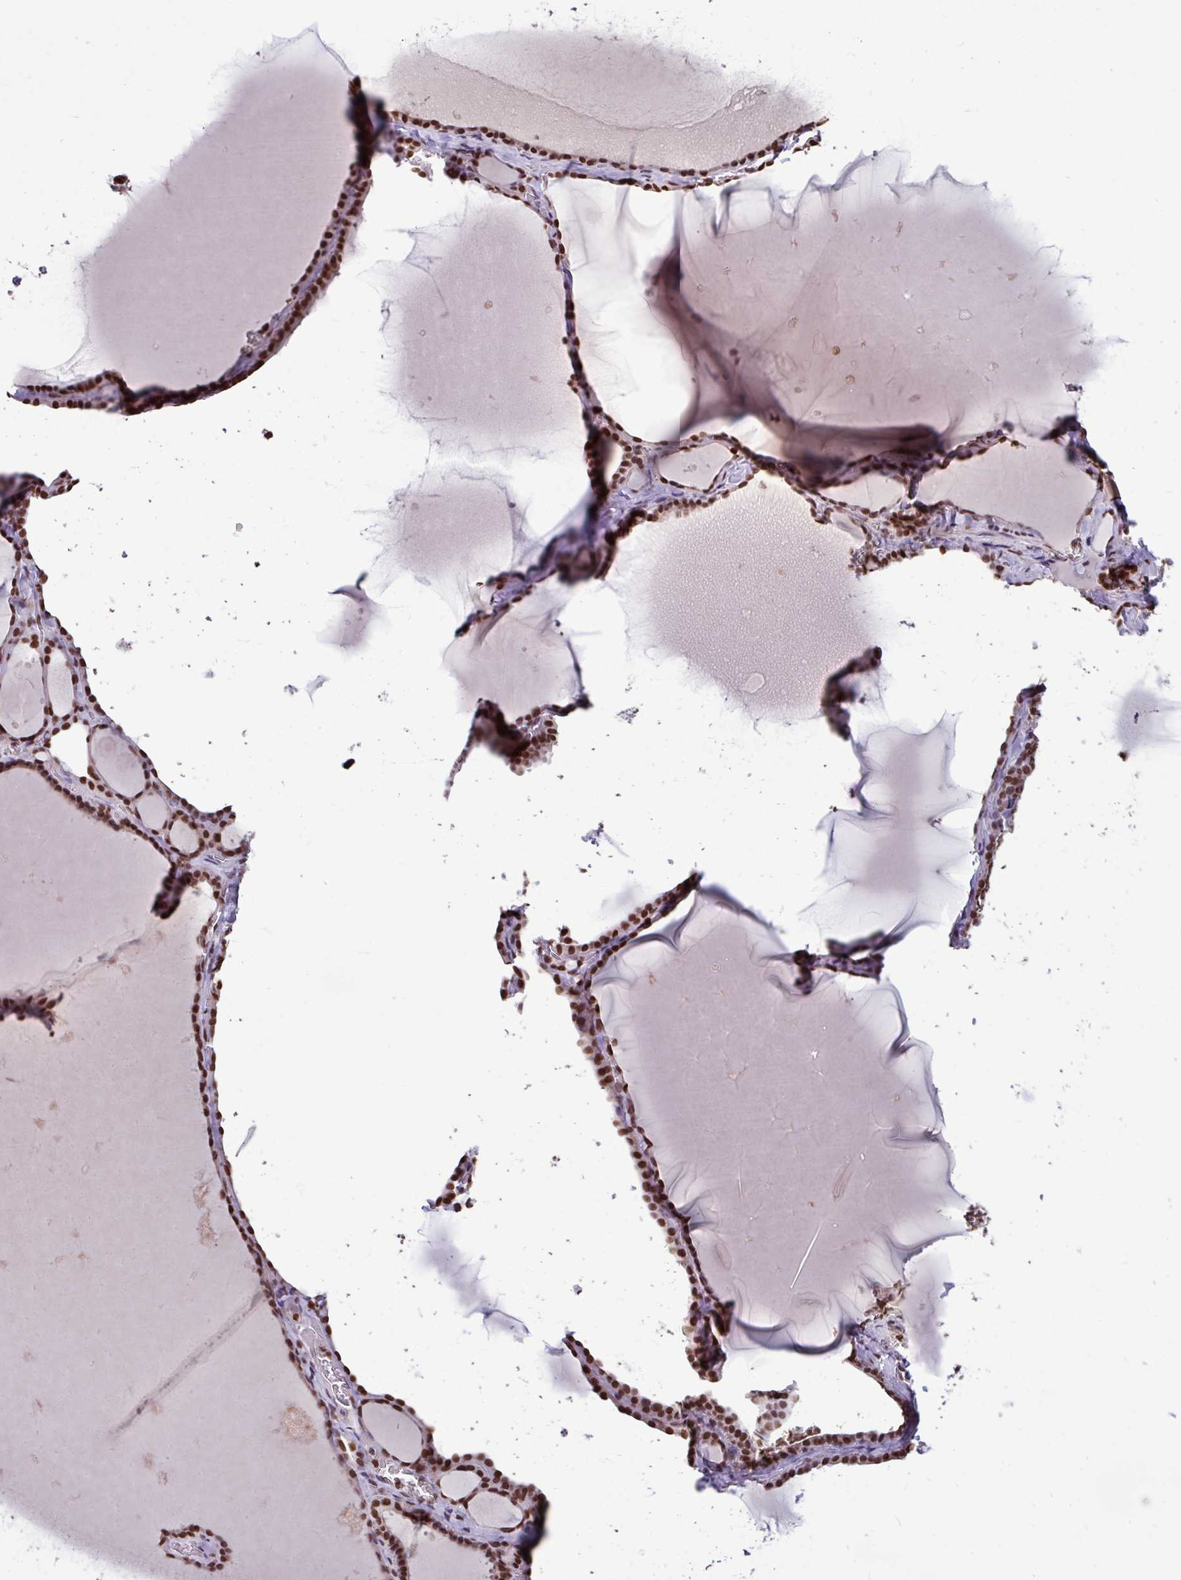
{"staining": {"intensity": "strong", "quantity": ">75%", "location": "nuclear"}, "tissue": "thyroid gland", "cell_type": "Glandular cells", "image_type": "normal", "snomed": [{"axis": "morphology", "description": "Normal tissue, NOS"}, {"axis": "topography", "description": "Thyroid gland"}], "caption": "Immunohistochemical staining of benign human thyroid gland reveals high levels of strong nuclear positivity in approximately >75% of glandular cells.", "gene": "TDG", "patient": {"sex": "female", "age": 49}}